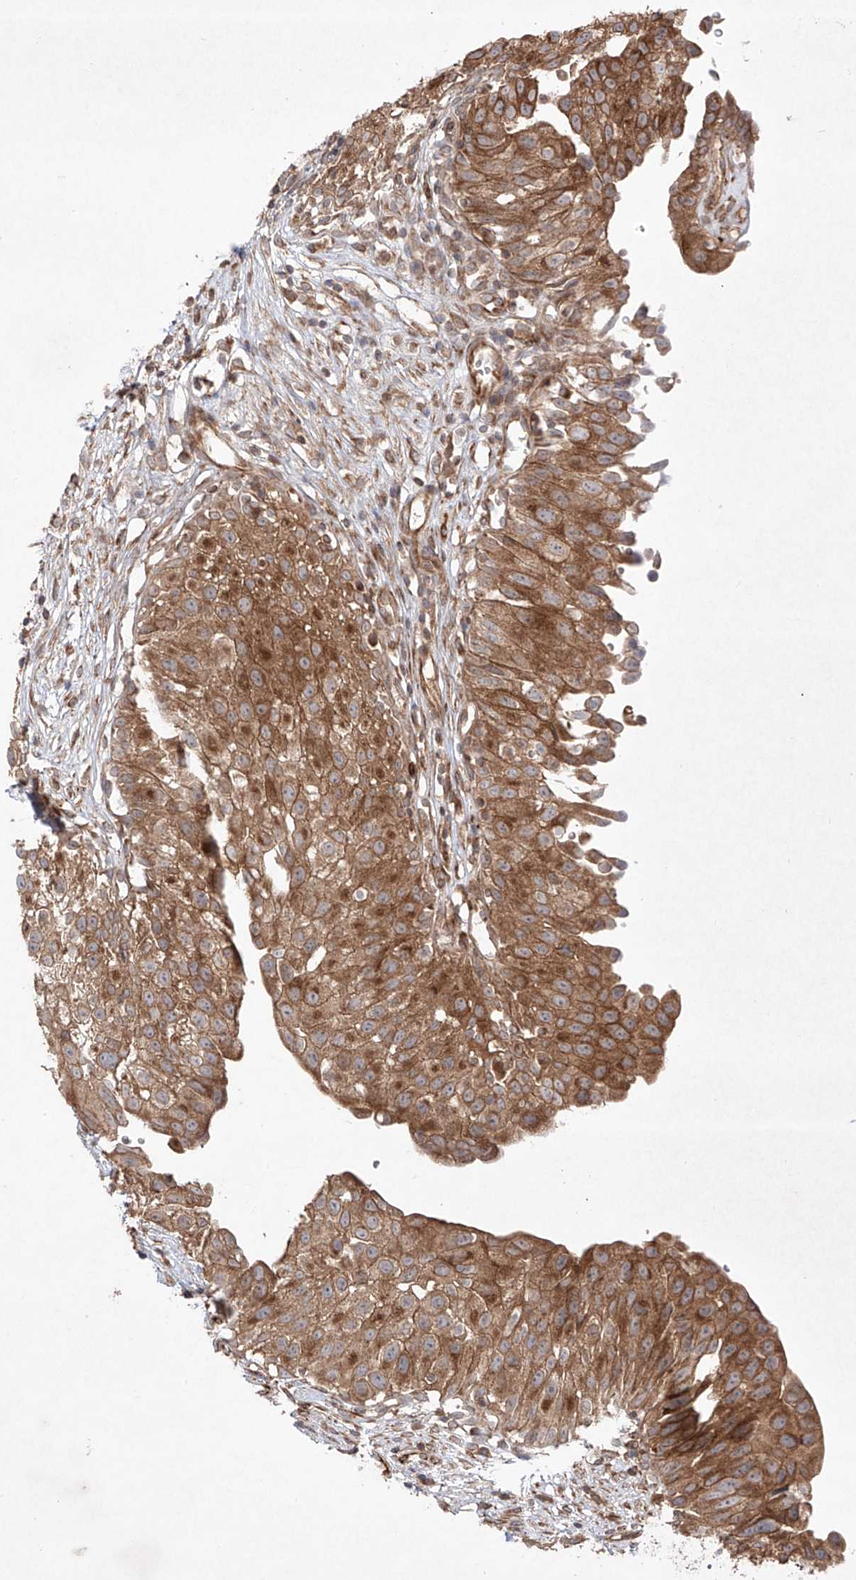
{"staining": {"intensity": "moderate", "quantity": ">75%", "location": "cytoplasmic/membranous"}, "tissue": "urinary bladder", "cell_type": "Urothelial cells", "image_type": "normal", "snomed": [{"axis": "morphology", "description": "Normal tissue, NOS"}, {"axis": "topography", "description": "Urinary bladder"}], "caption": "The histopathology image demonstrates staining of normal urinary bladder, revealing moderate cytoplasmic/membranous protein expression (brown color) within urothelial cells.", "gene": "YKT6", "patient": {"sex": "male", "age": 51}}